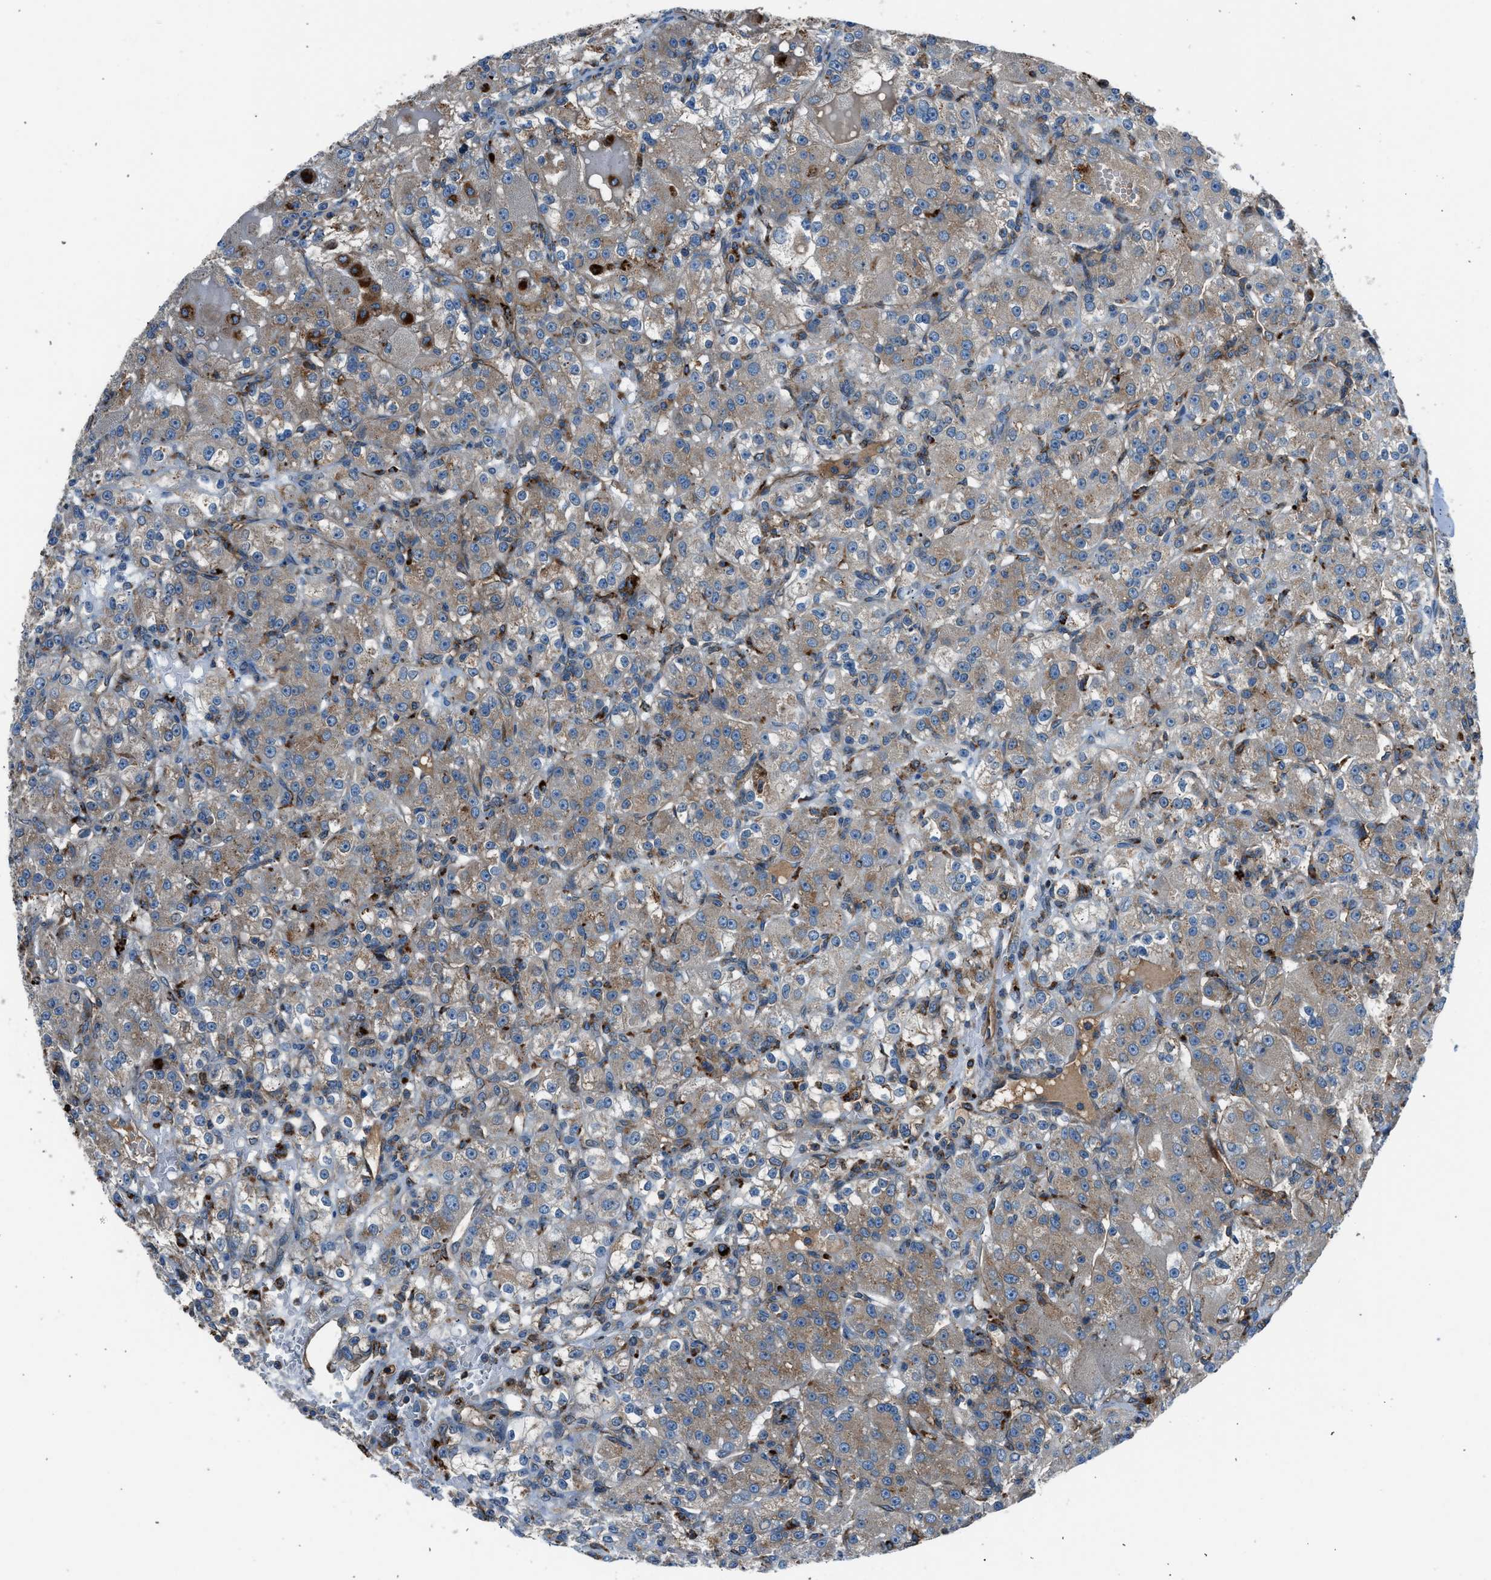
{"staining": {"intensity": "weak", "quantity": "25%-75%", "location": "cytoplasmic/membranous"}, "tissue": "renal cancer", "cell_type": "Tumor cells", "image_type": "cancer", "snomed": [{"axis": "morphology", "description": "Normal tissue, NOS"}, {"axis": "morphology", "description": "Adenocarcinoma, NOS"}, {"axis": "topography", "description": "Kidney"}], "caption": "Immunohistochemical staining of human renal cancer demonstrates low levels of weak cytoplasmic/membranous protein staining in approximately 25%-75% of tumor cells.", "gene": "LMBR1", "patient": {"sex": "male", "age": 61}}